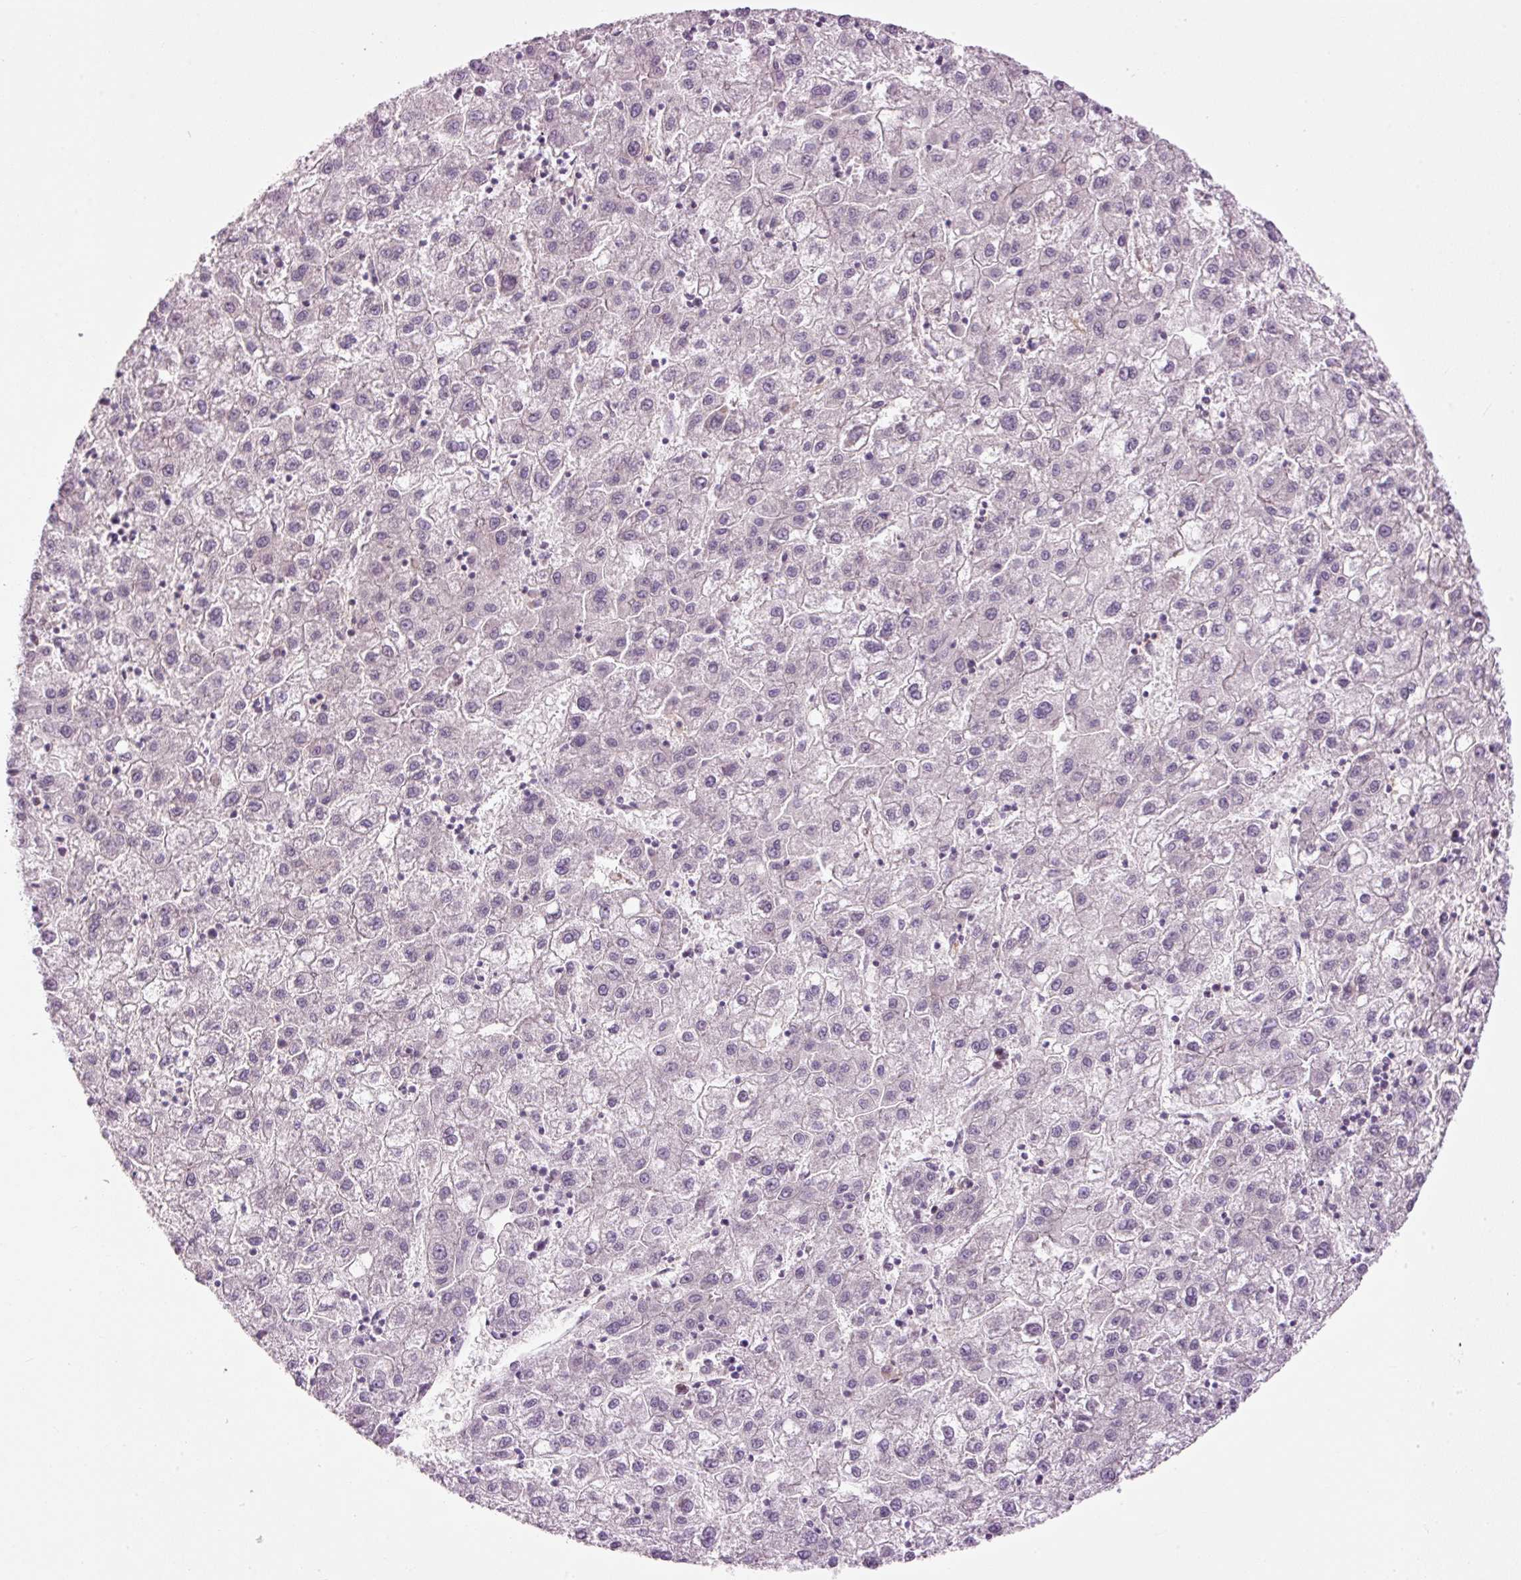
{"staining": {"intensity": "negative", "quantity": "none", "location": "none"}, "tissue": "liver cancer", "cell_type": "Tumor cells", "image_type": "cancer", "snomed": [{"axis": "morphology", "description": "Carcinoma, Hepatocellular, NOS"}, {"axis": "topography", "description": "Liver"}], "caption": "Protein analysis of liver cancer (hepatocellular carcinoma) demonstrates no significant expression in tumor cells.", "gene": "MZT2B", "patient": {"sex": "male", "age": 72}}